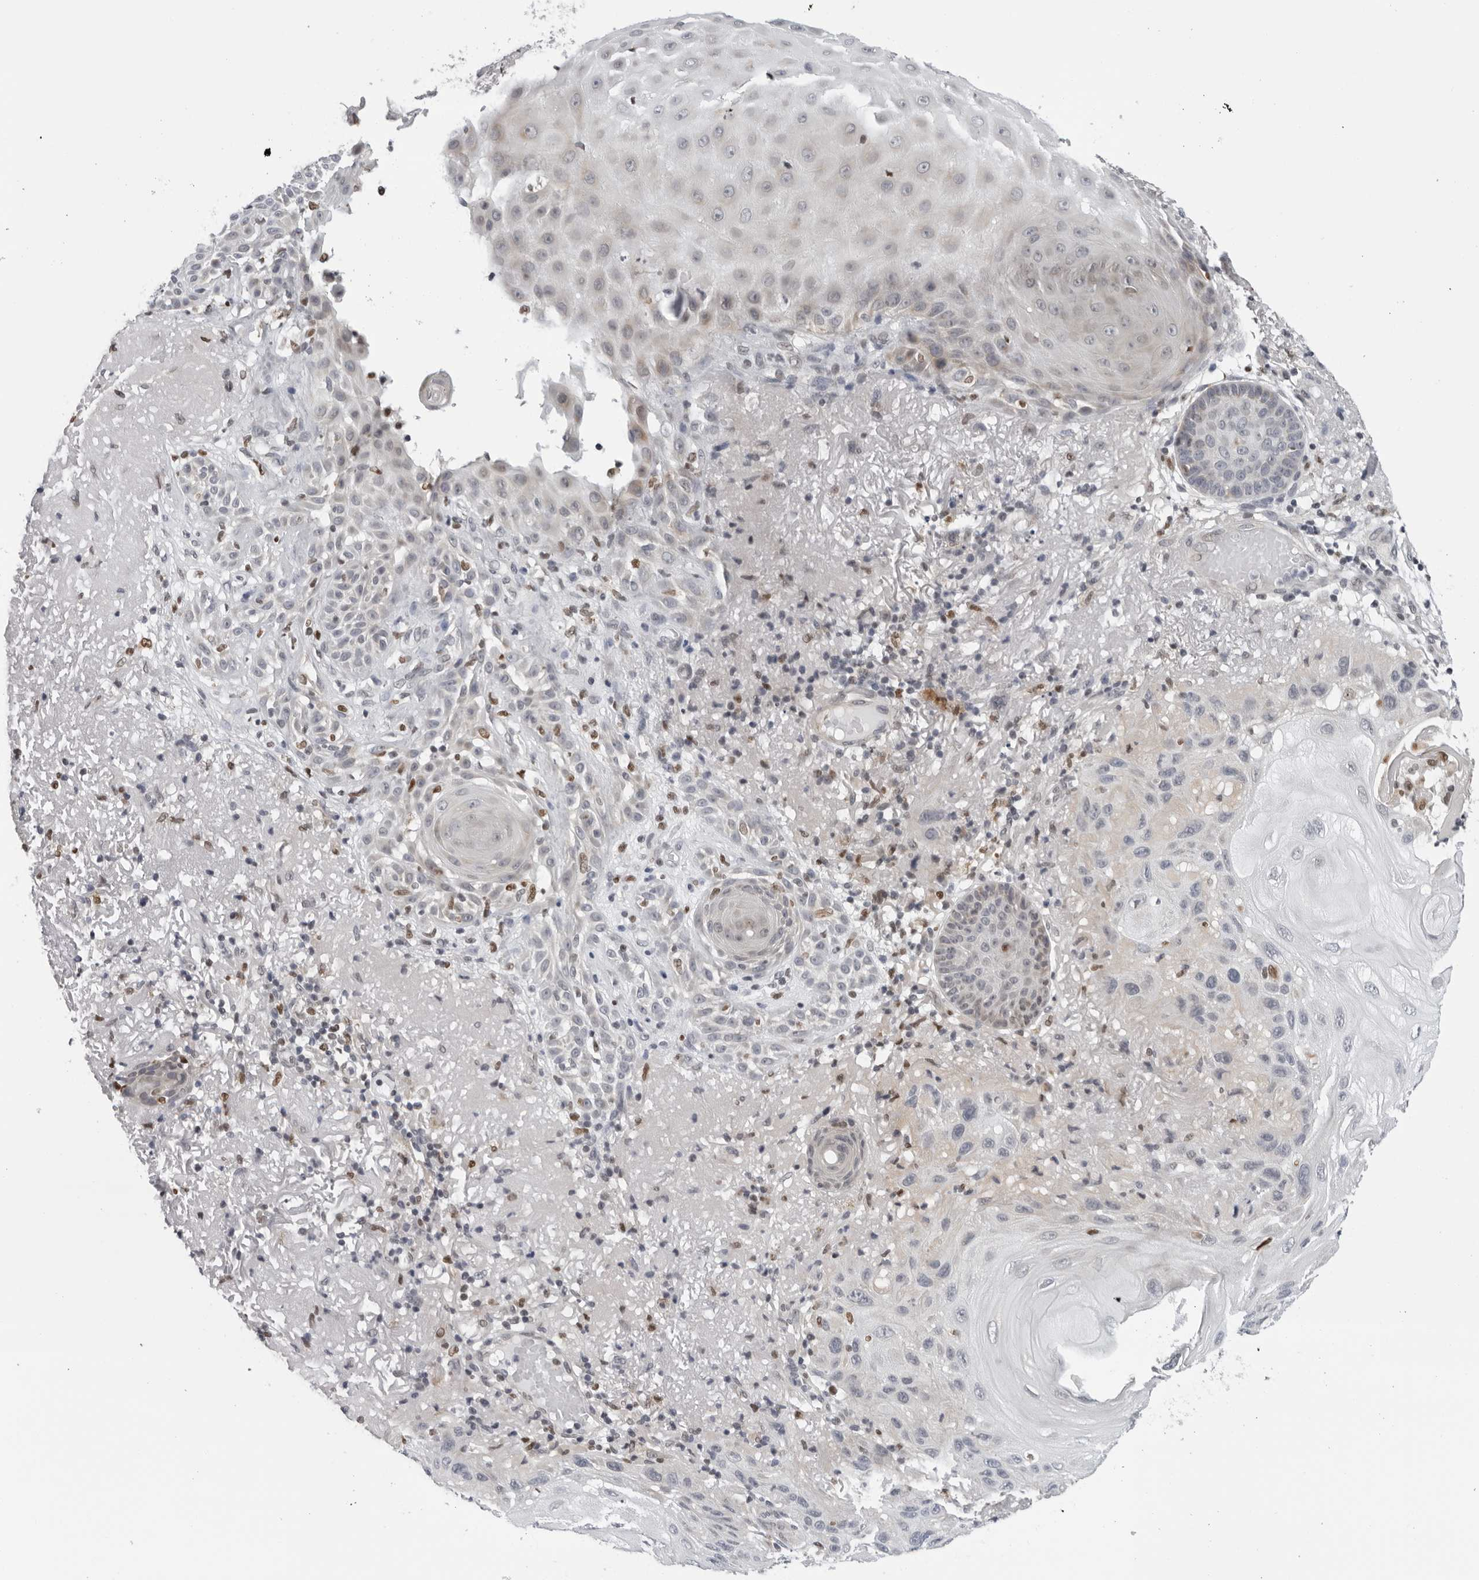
{"staining": {"intensity": "negative", "quantity": "none", "location": "none"}, "tissue": "skin cancer", "cell_type": "Tumor cells", "image_type": "cancer", "snomed": [{"axis": "morphology", "description": "Normal tissue, NOS"}, {"axis": "morphology", "description": "Squamous cell carcinoma, NOS"}, {"axis": "topography", "description": "Skin"}], "caption": "High power microscopy photomicrograph of an immunohistochemistry (IHC) image of skin squamous cell carcinoma, revealing no significant expression in tumor cells.", "gene": "CPT2", "patient": {"sex": "female", "age": 96}}